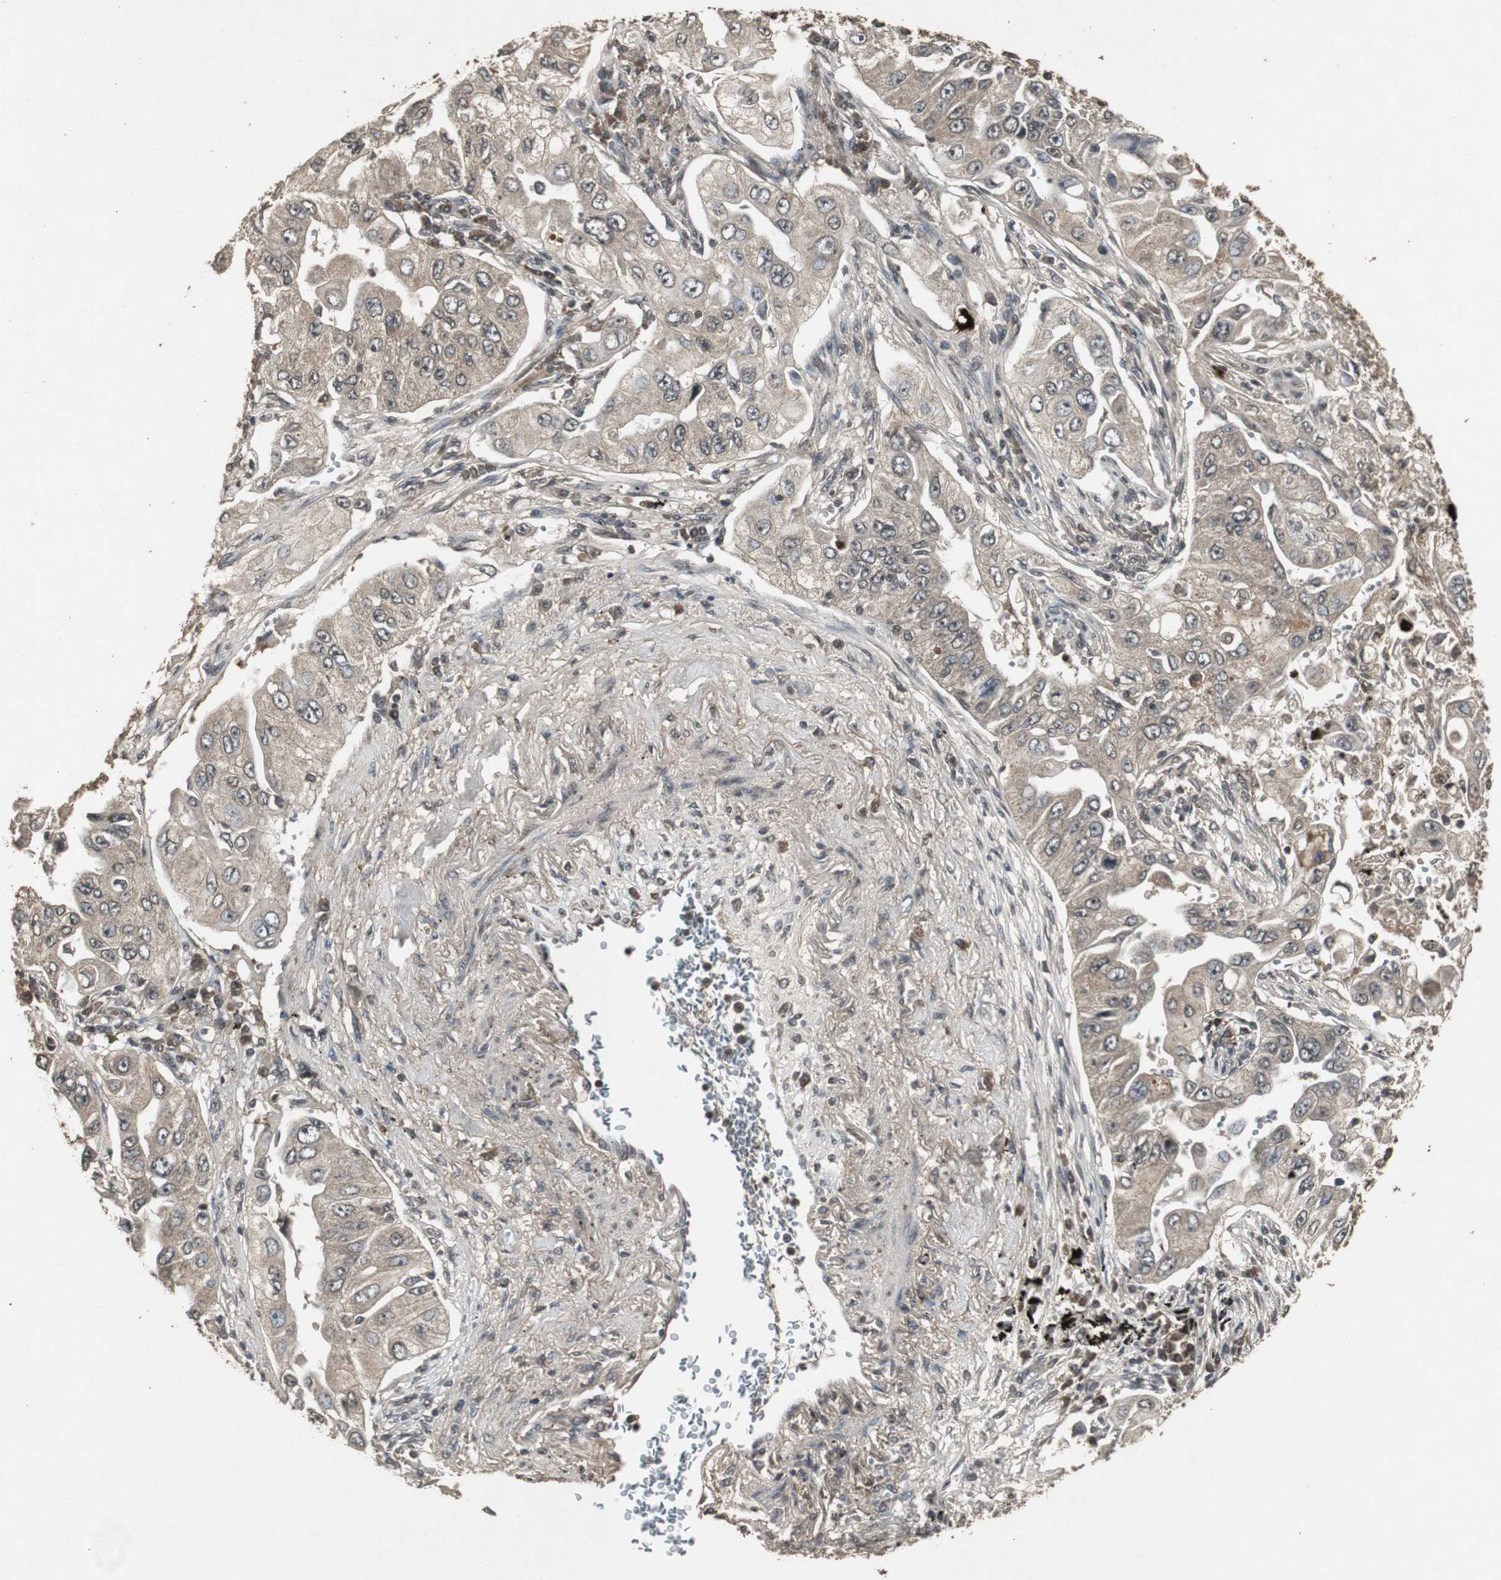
{"staining": {"intensity": "moderate", "quantity": ">75%", "location": "cytoplasmic/membranous"}, "tissue": "lung cancer", "cell_type": "Tumor cells", "image_type": "cancer", "snomed": [{"axis": "morphology", "description": "Adenocarcinoma, NOS"}, {"axis": "topography", "description": "Lung"}], "caption": "There is medium levels of moderate cytoplasmic/membranous positivity in tumor cells of adenocarcinoma (lung), as demonstrated by immunohistochemical staining (brown color).", "gene": "EMX1", "patient": {"sex": "male", "age": 84}}